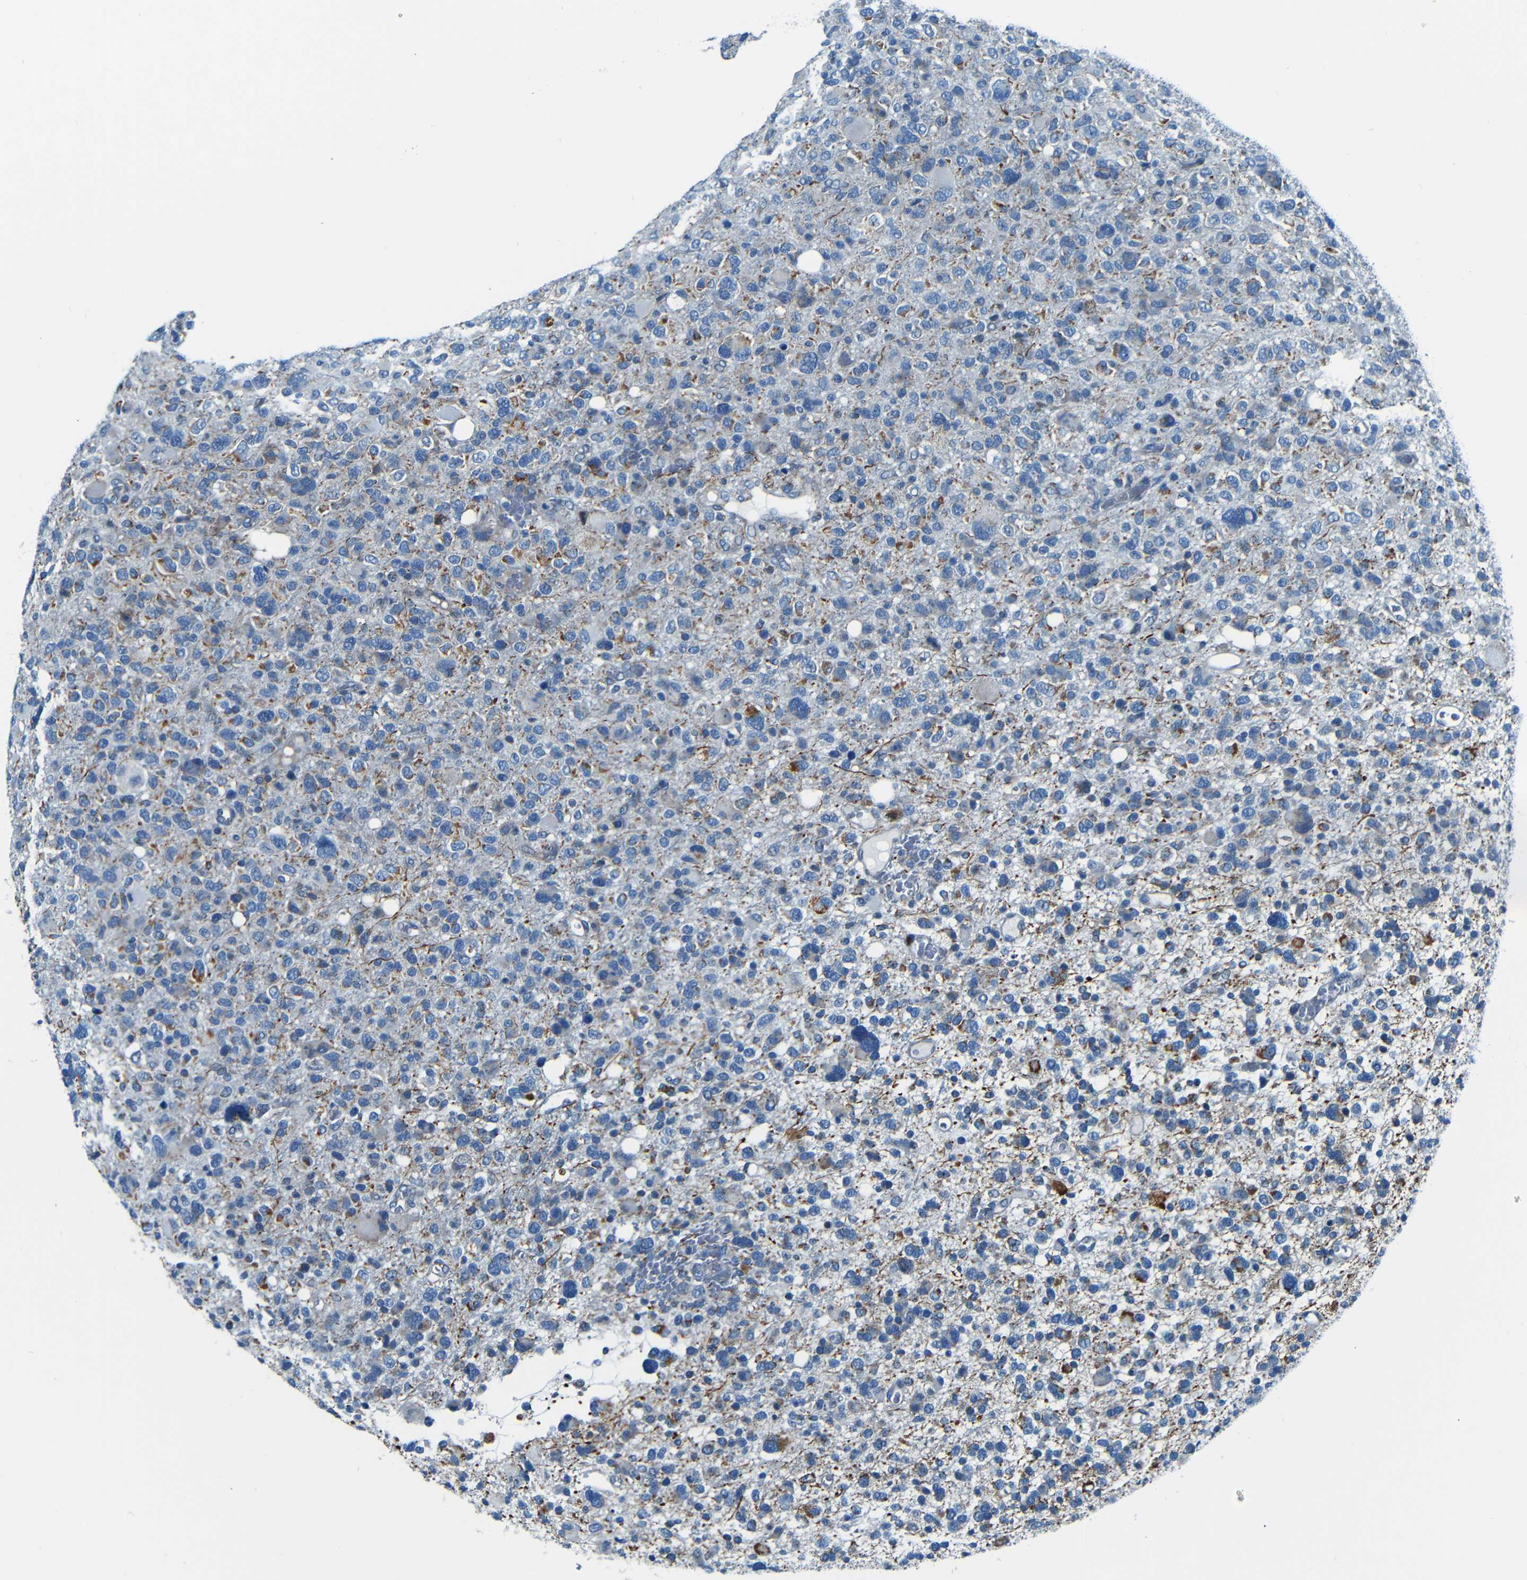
{"staining": {"intensity": "moderate", "quantity": "<25%", "location": "cytoplasmic/membranous"}, "tissue": "glioma", "cell_type": "Tumor cells", "image_type": "cancer", "snomed": [{"axis": "morphology", "description": "Glioma, malignant, High grade"}, {"axis": "topography", "description": "Brain"}], "caption": "IHC histopathology image of neoplastic tissue: human glioma stained using IHC shows low levels of moderate protein expression localized specifically in the cytoplasmic/membranous of tumor cells, appearing as a cytoplasmic/membranous brown color.", "gene": "WSCD2", "patient": {"sex": "male", "age": 48}}